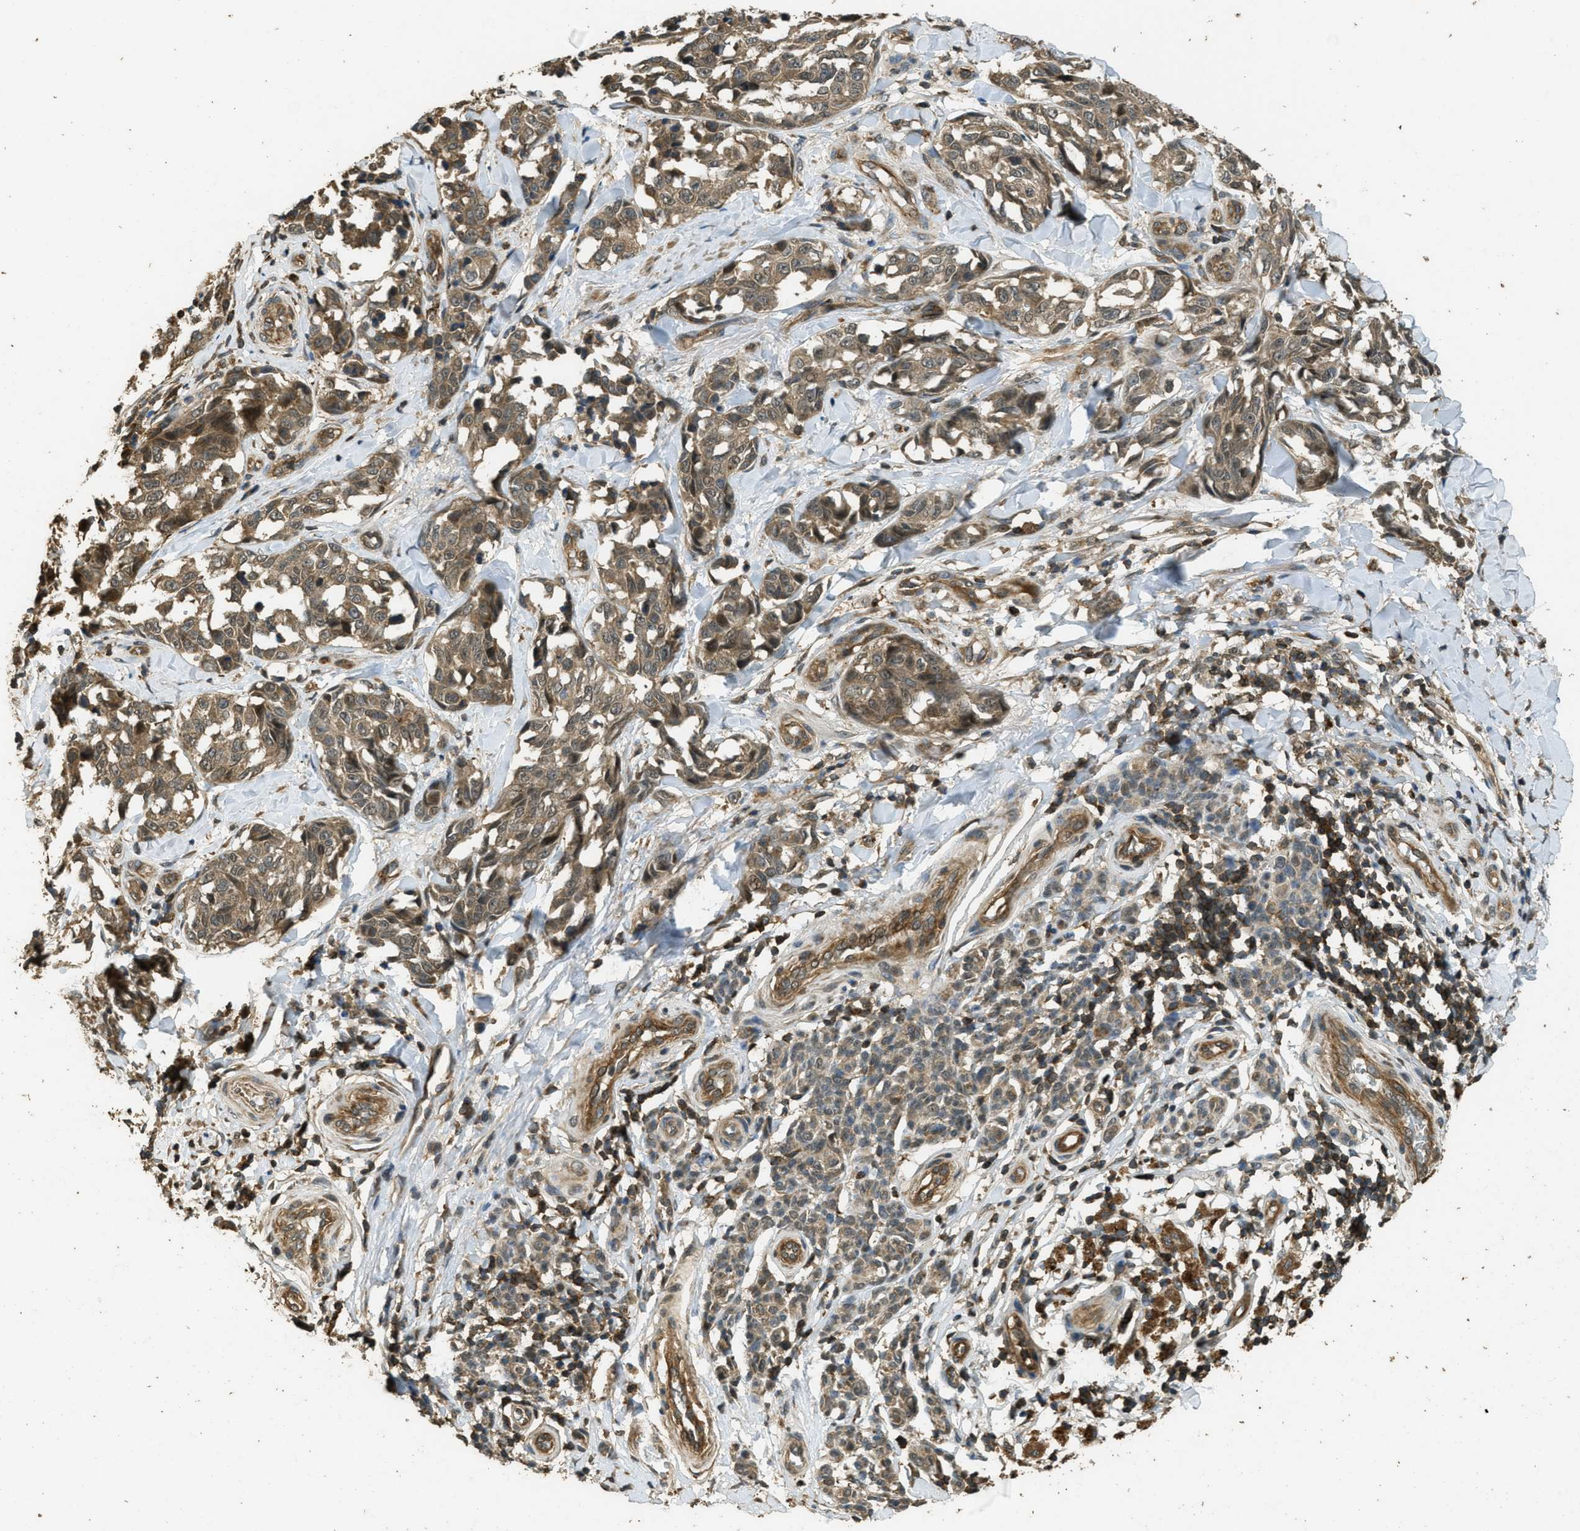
{"staining": {"intensity": "moderate", "quantity": ">75%", "location": "cytoplasmic/membranous"}, "tissue": "melanoma", "cell_type": "Tumor cells", "image_type": "cancer", "snomed": [{"axis": "morphology", "description": "Malignant melanoma, NOS"}, {"axis": "topography", "description": "Skin"}], "caption": "The image reveals a brown stain indicating the presence of a protein in the cytoplasmic/membranous of tumor cells in malignant melanoma.", "gene": "PPP6R3", "patient": {"sex": "female", "age": 64}}